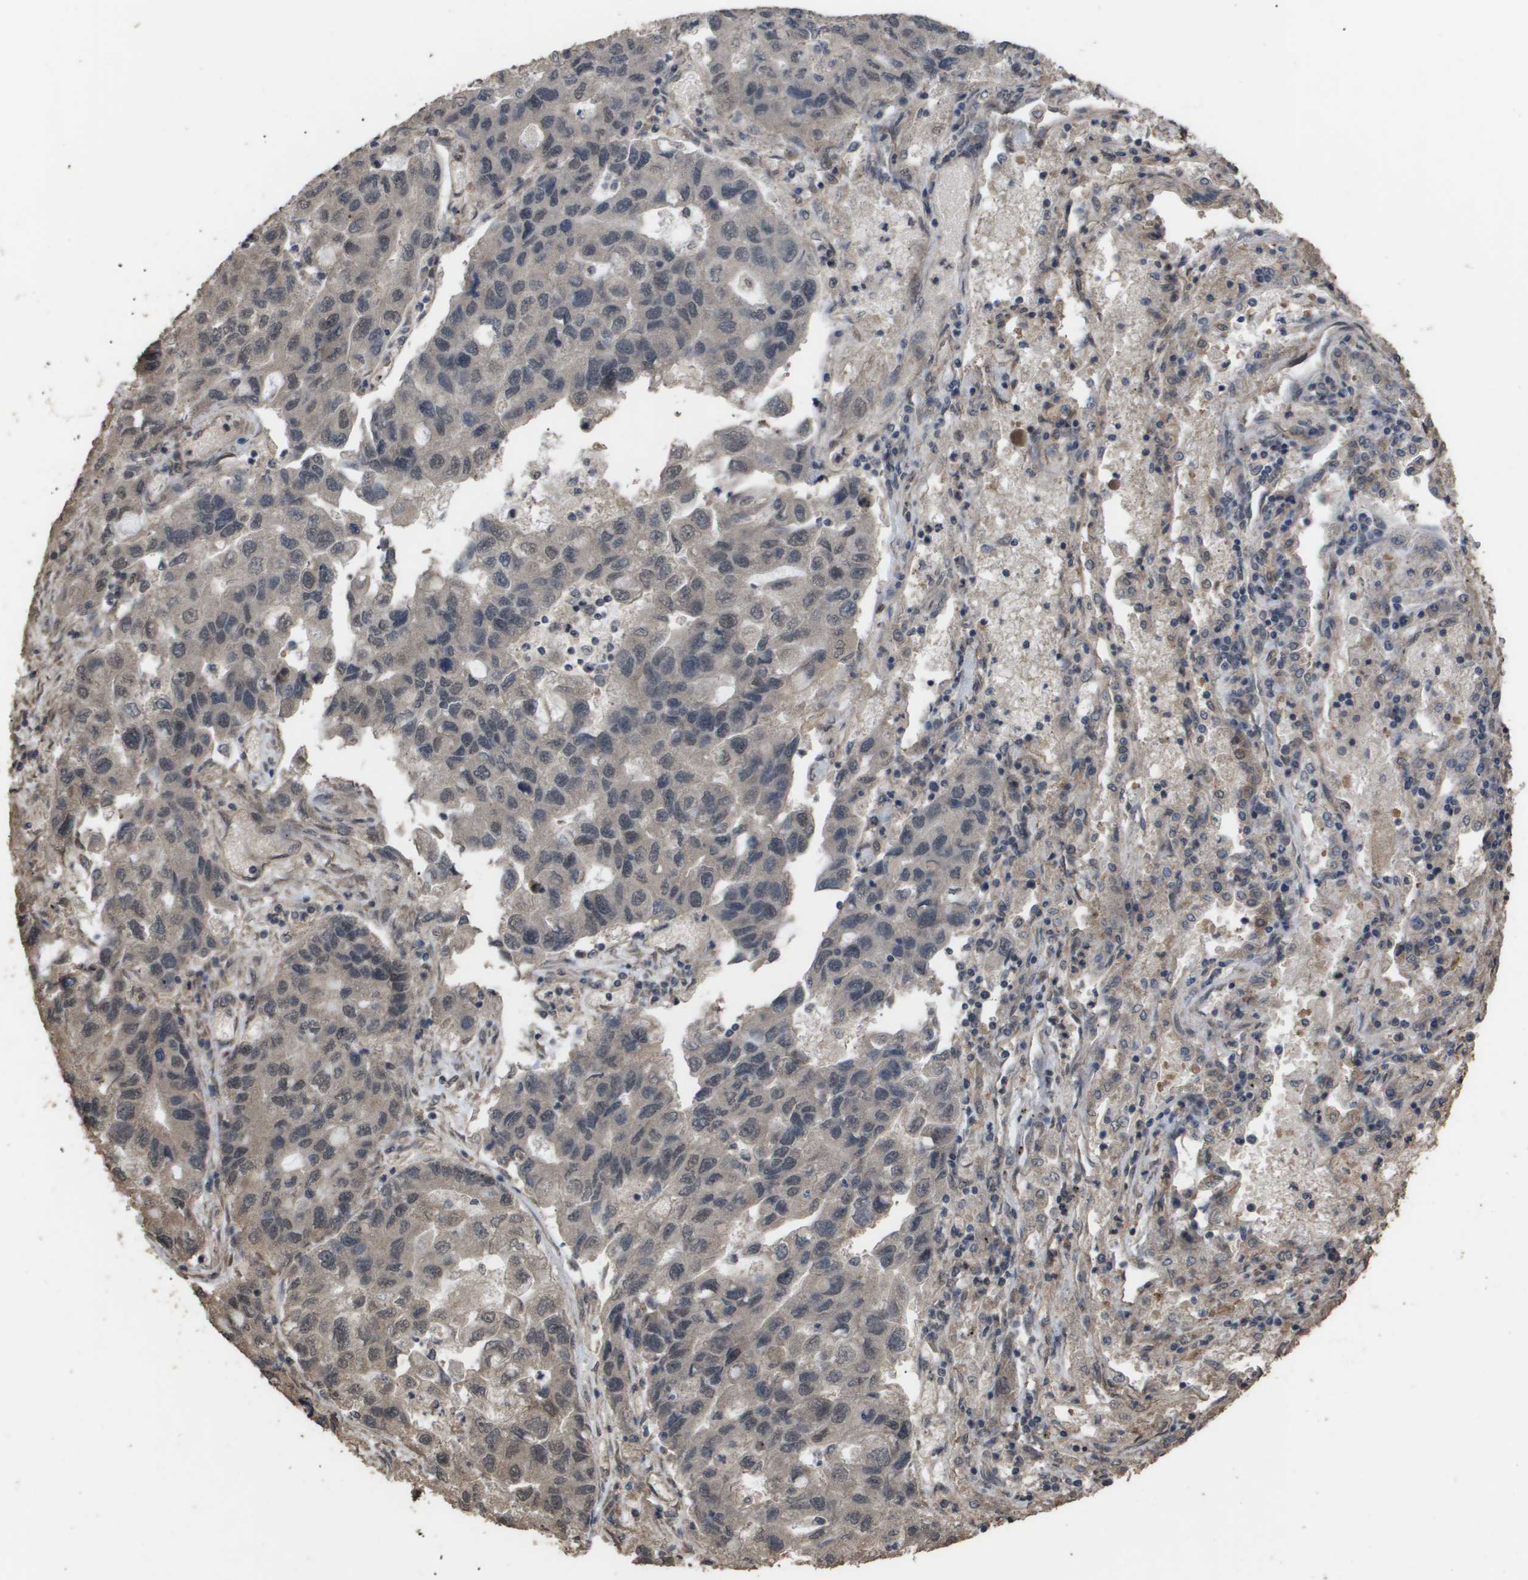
{"staining": {"intensity": "weak", "quantity": "25%-75%", "location": "cytoplasmic/membranous,nuclear"}, "tissue": "lung cancer", "cell_type": "Tumor cells", "image_type": "cancer", "snomed": [{"axis": "morphology", "description": "Adenocarcinoma, NOS"}, {"axis": "topography", "description": "Lung"}], "caption": "Immunohistochemistry (DAB (3,3'-diaminobenzidine)) staining of human lung adenocarcinoma exhibits weak cytoplasmic/membranous and nuclear protein positivity in about 25%-75% of tumor cells.", "gene": "CUL5", "patient": {"sex": "female", "age": 51}}